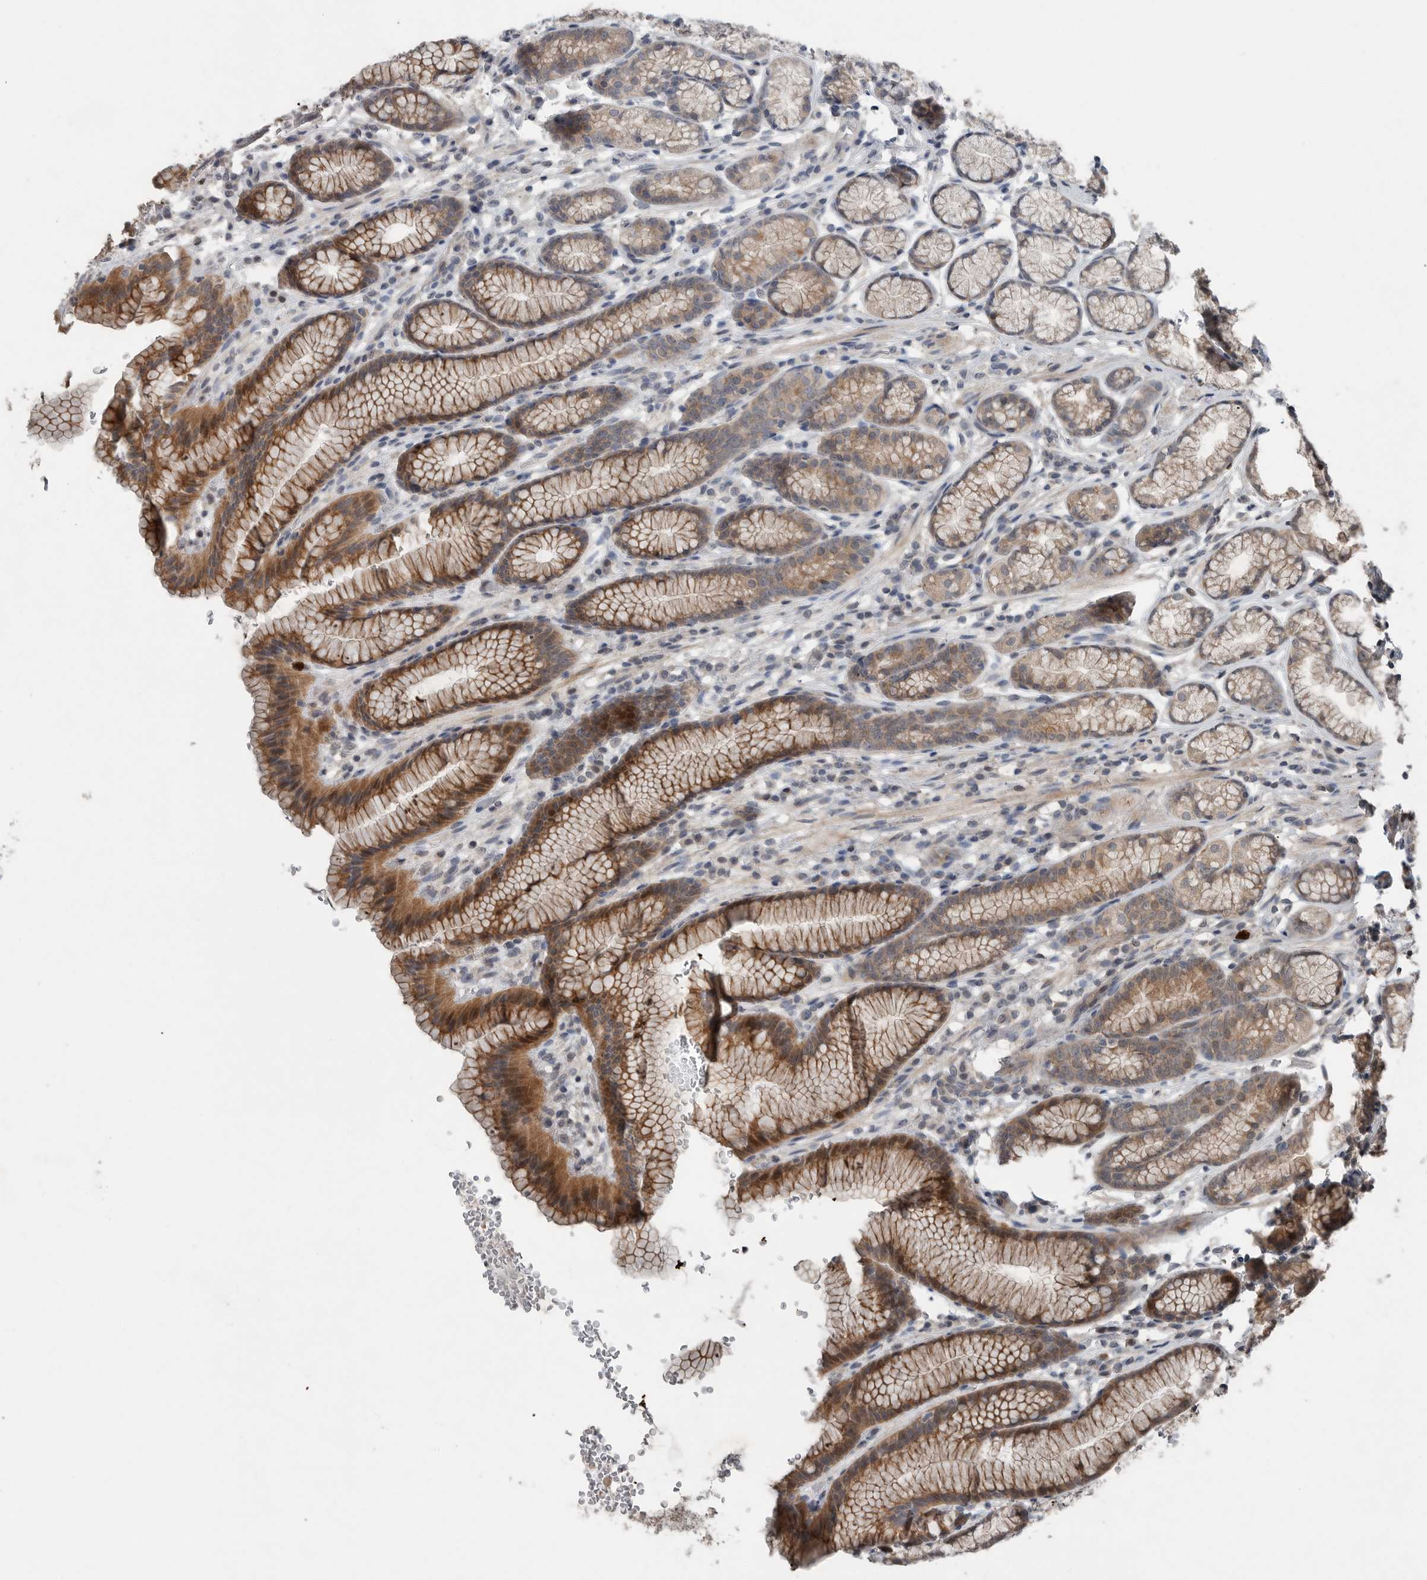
{"staining": {"intensity": "moderate", "quantity": ">75%", "location": "cytoplasmic/membranous"}, "tissue": "stomach", "cell_type": "Glandular cells", "image_type": "normal", "snomed": [{"axis": "morphology", "description": "Normal tissue, NOS"}, {"axis": "topography", "description": "Stomach"}], "caption": "Immunohistochemical staining of benign stomach exhibits moderate cytoplasmic/membranous protein staining in about >75% of glandular cells.", "gene": "SCP2", "patient": {"sex": "male", "age": 42}}